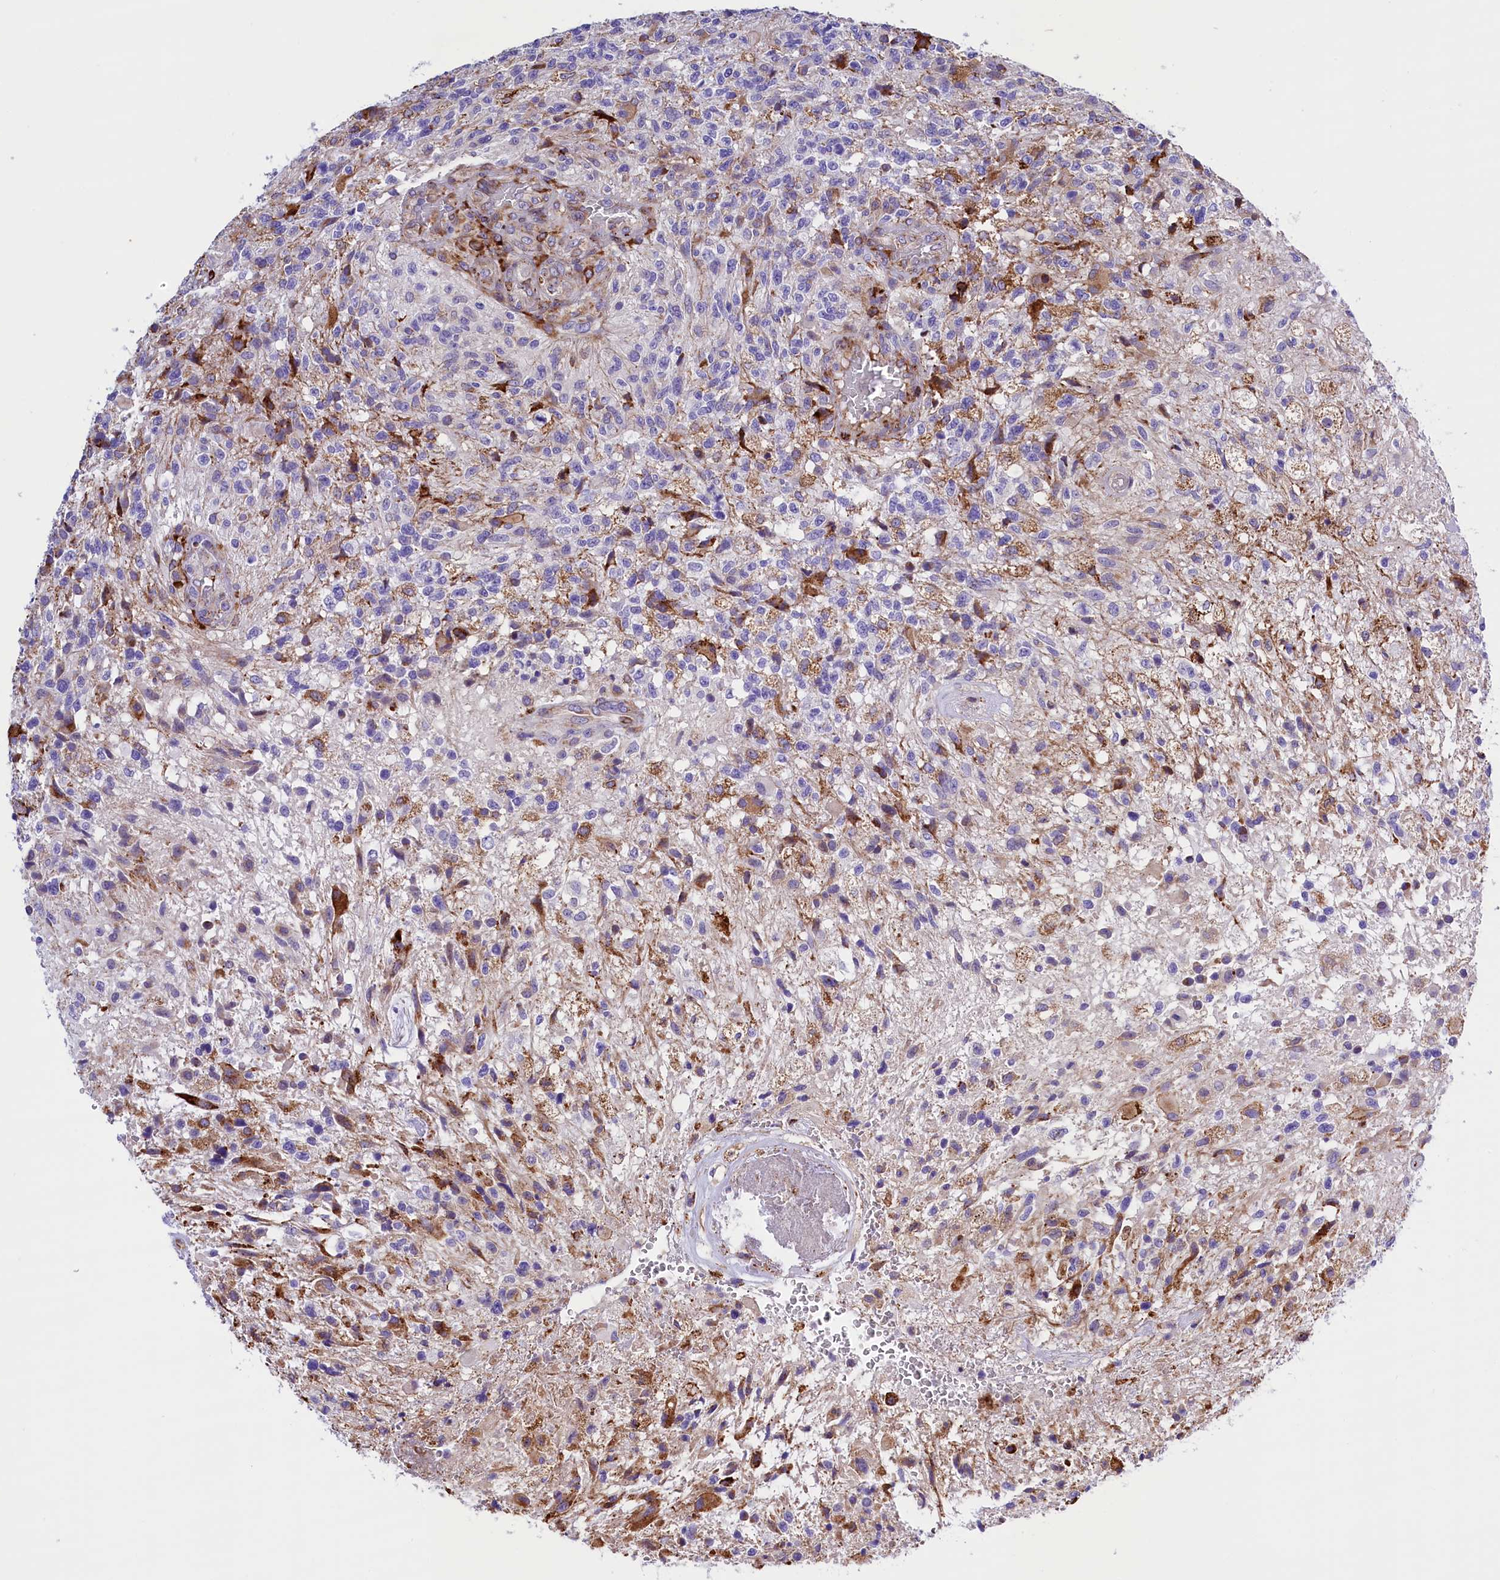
{"staining": {"intensity": "negative", "quantity": "none", "location": "none"}, "tissue": "glioma", "cell_type": "Tumor cells", "image_type": "cancer", "snomed": [{"axis": "morphology", "description": "Glioma, malignant, High grade"}, {"axis": "topography", "description": "Brain"}], "caption": "Photomicrograph shows no protein staining in tumor cells of malignant glioma (high-grade) tissue.", "gene": "CMTR2", "patient": {"sex": "male", "age": 56}}